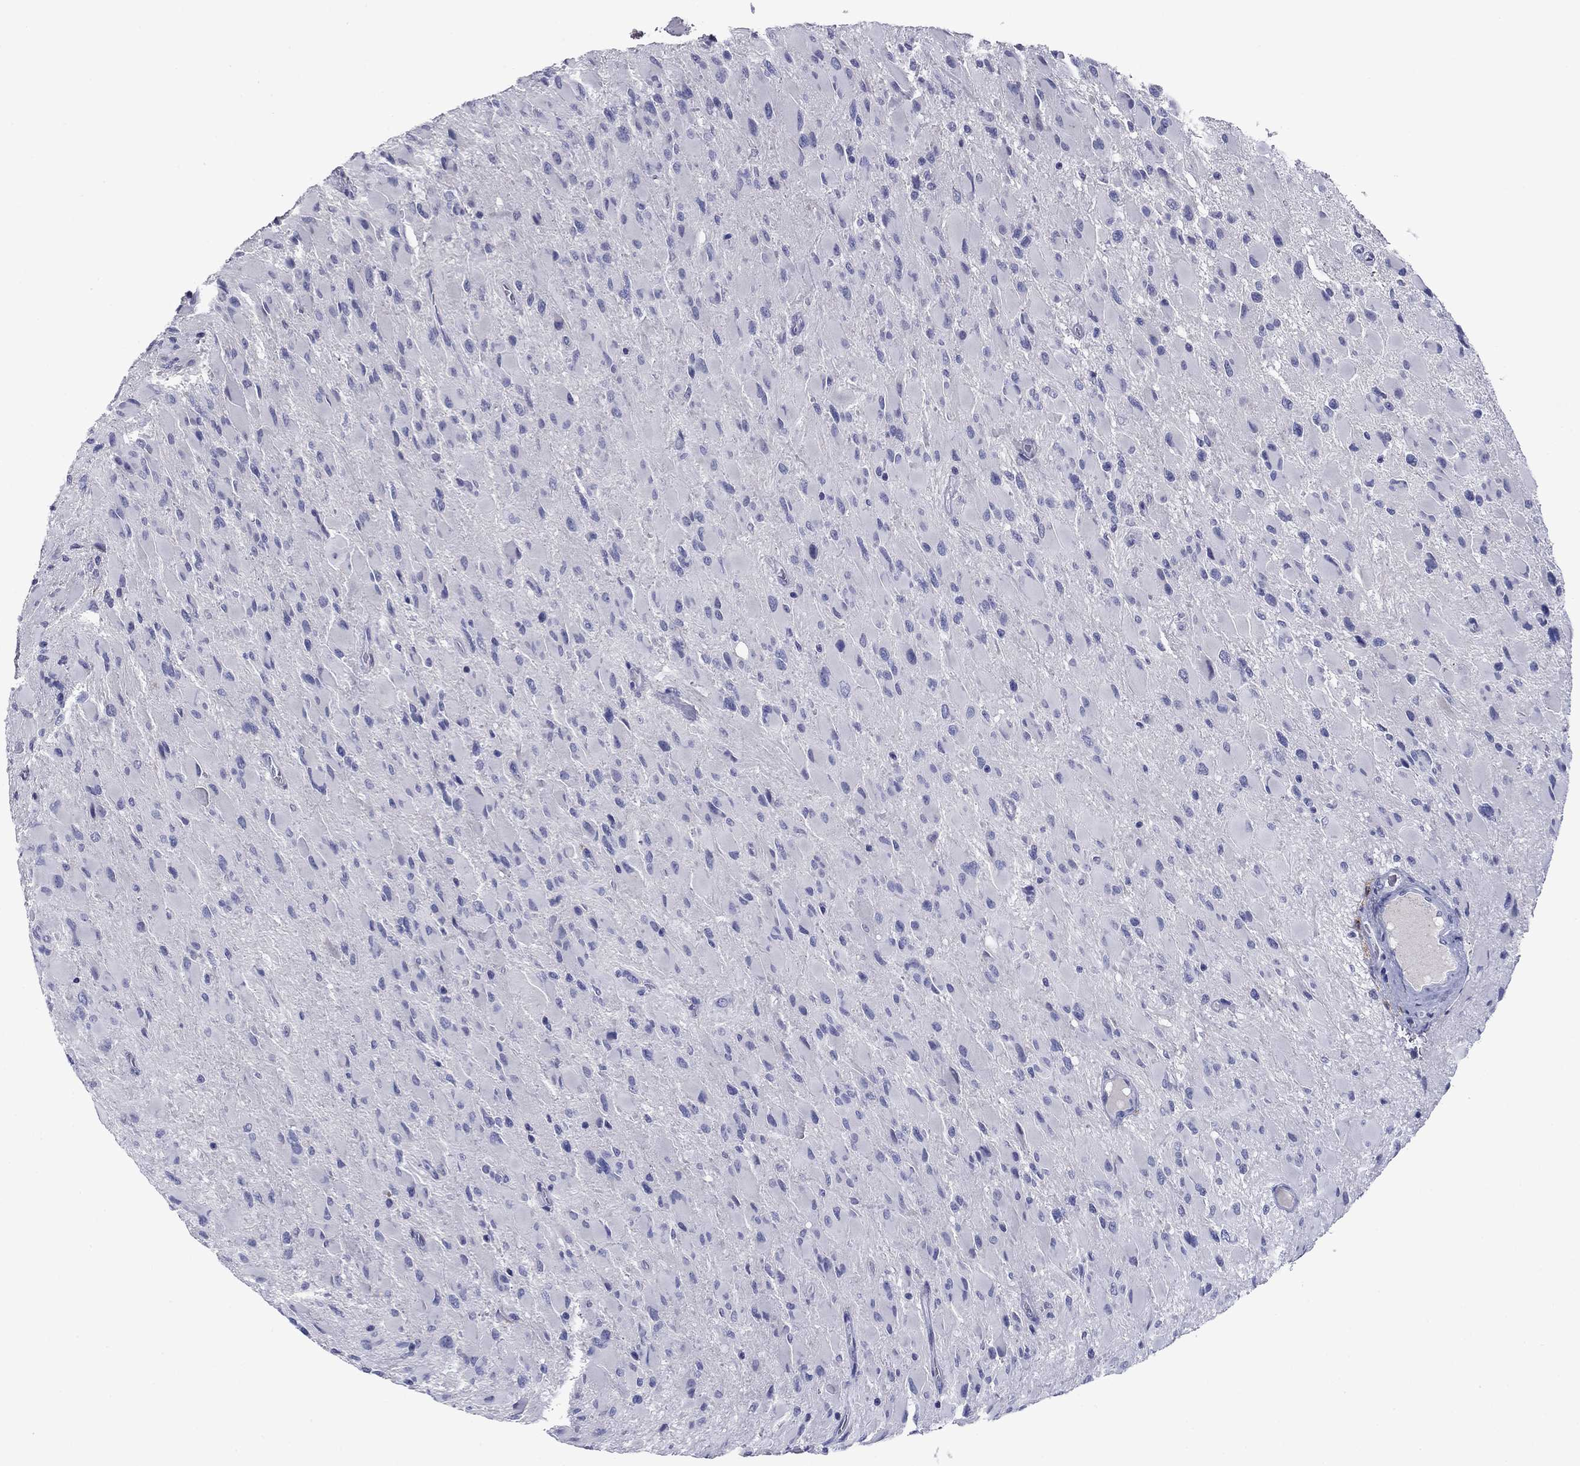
{"staining": {"intensity": "negative", "quantity": "none", "location": "none"}, "tissue": "glioma", "cell_type": "Tumor cells", "image_type": "cancer", "snomed": [{"axis": "morphology", "description": "Glioma, malignant, High grade"}, {"axis": "topography", "description": "Cerebral cortex"}], "caption": "Immunohistochemistry of human glioma shows no staining in tumor cells.", "gene": "CFAP119", "patient": {"sex": "female", "age": 36}}